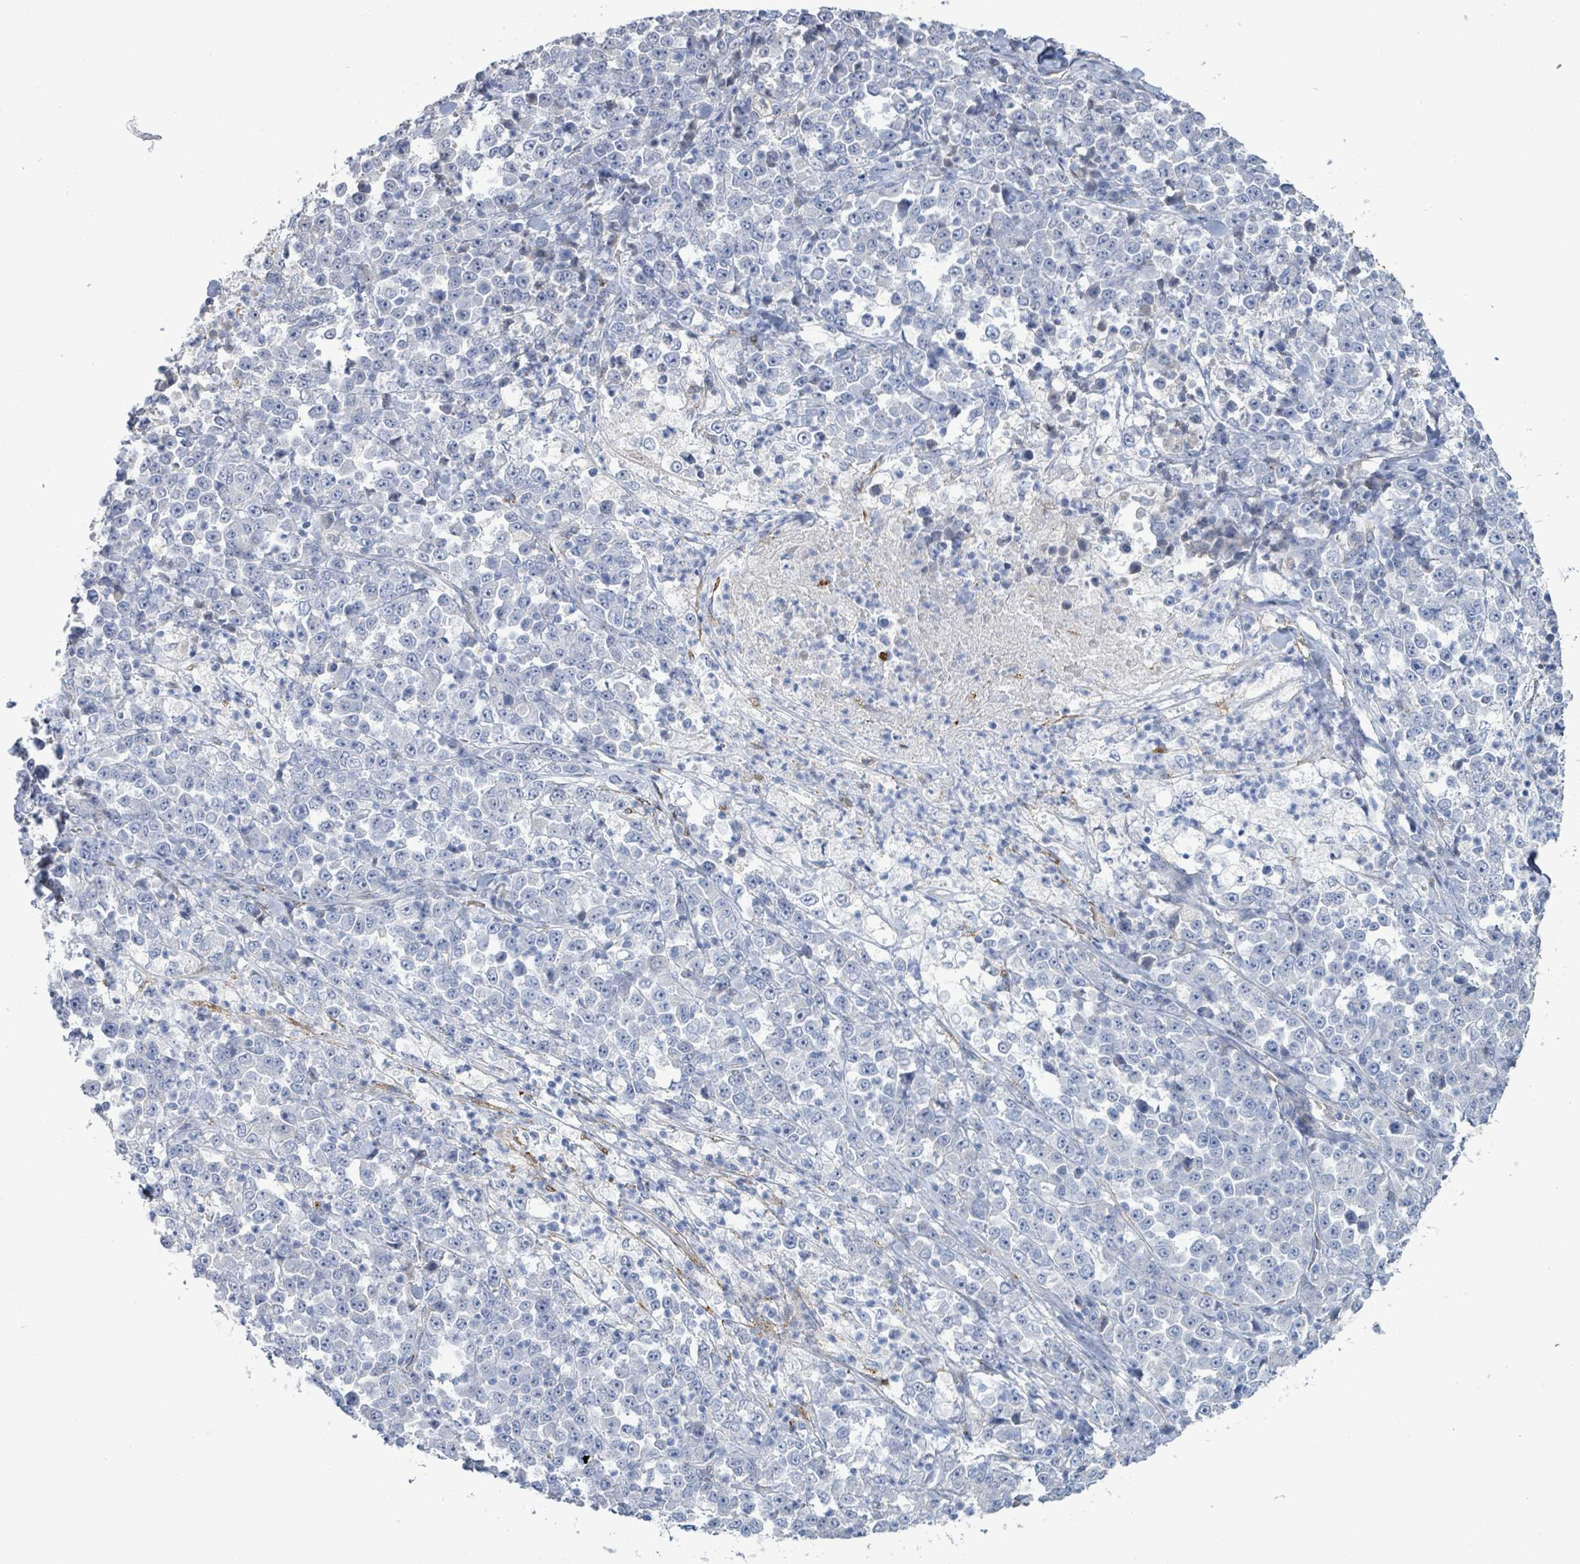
{"staining": {"intensity": "negative", "quantity": "none", "location": "none"}, "tissue": "stomach cancer", "cell_type": "Tumor cells", "image_type": "cancer", "snomed": [{"axis": "morphology", "description": "Normal tissue, NOS"}, {"axis": "morphology", "description": "Adenocarcinoma, NOS"}, {"axis": "topography", "description": "Stomach, upper"}, {"axis": "topography", "description": "Stomach"}], "caption": "Tumor cells are negative for brown protein staining in stomach cancer (adenocarcinoma).", "gene": "DMRTC1B", "patient": {"sex": "male", "age": 59}}